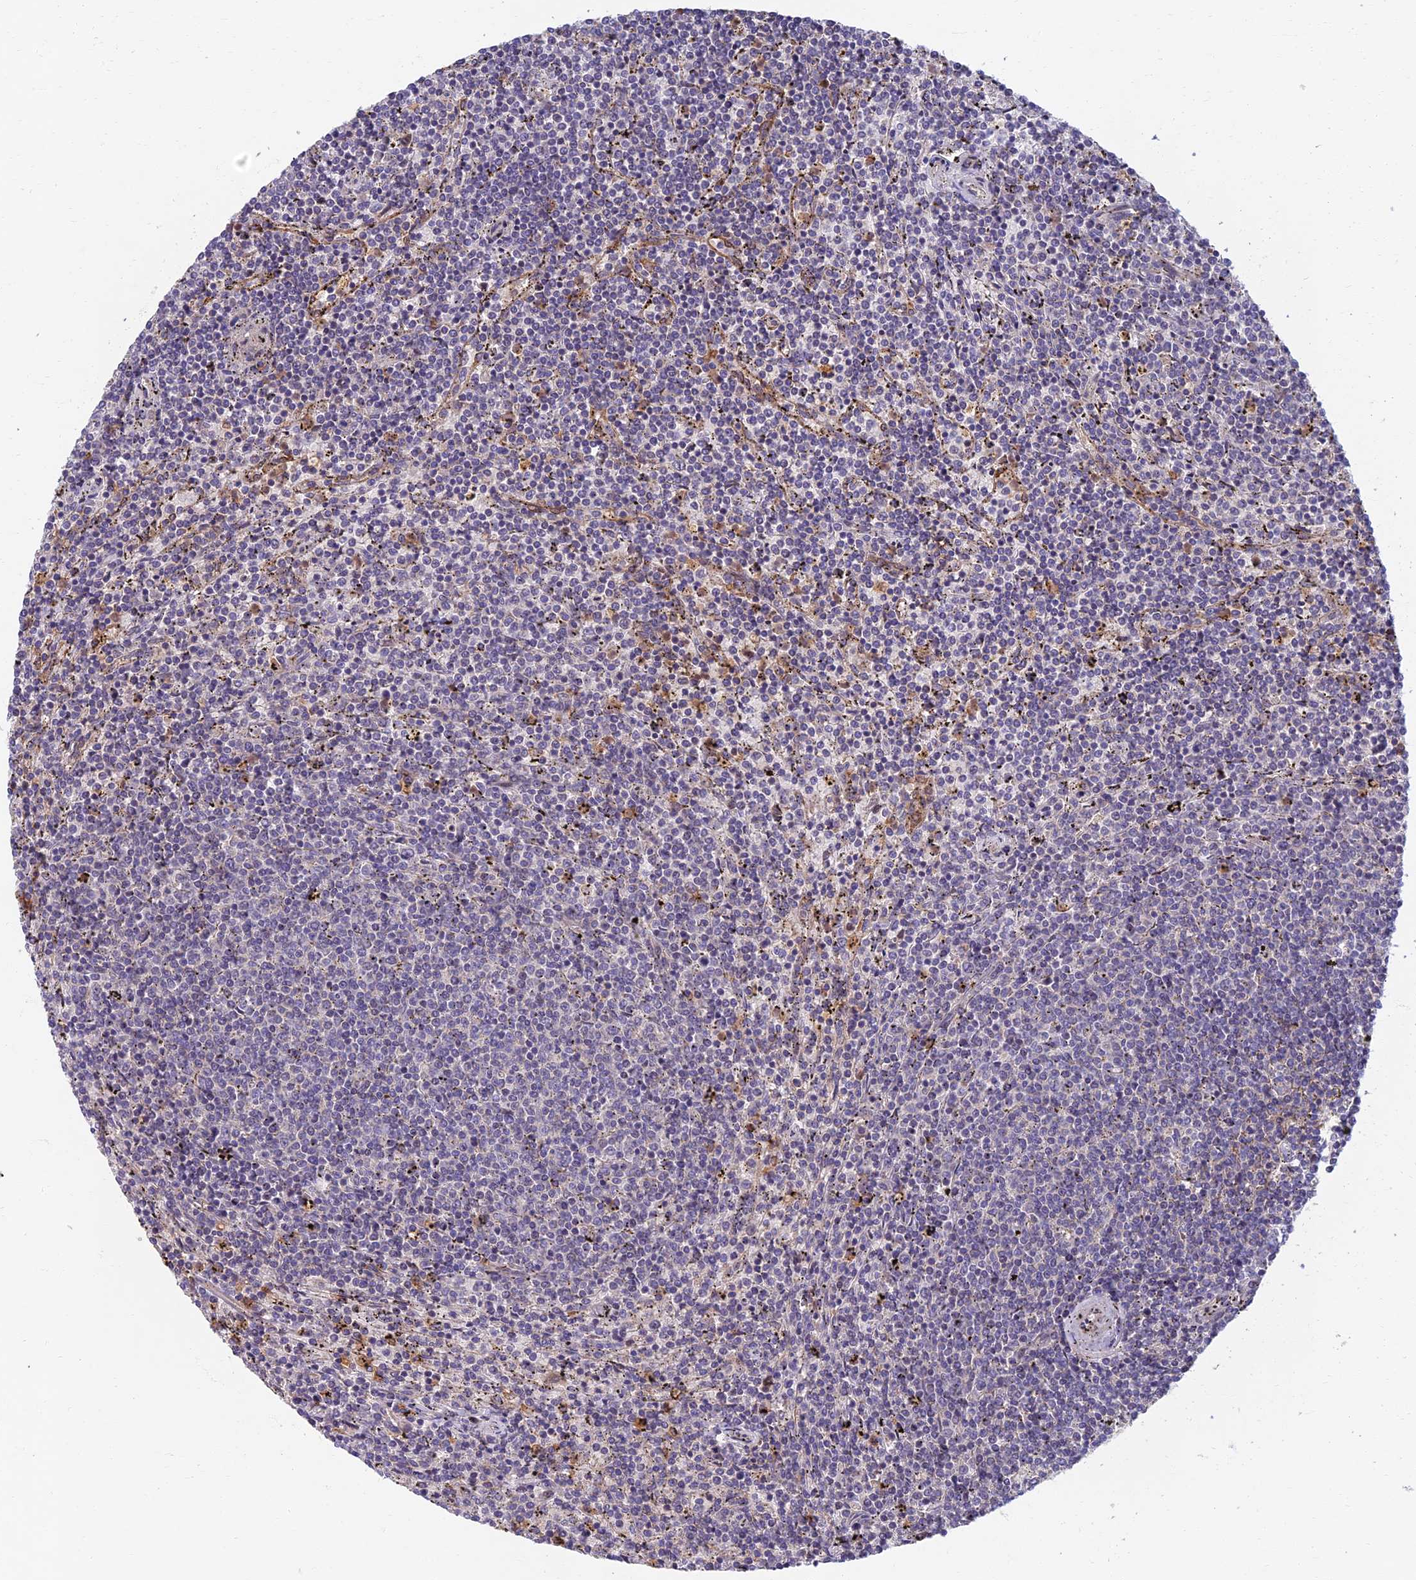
{"staining": {"intensity": "negative", "quantity": "none", "location": "none"}, "tissue": "lymphoma", "cell_type": "Tumor cells", "image_type": "cancer", "snomed": [{"axis": "morphology", "description": "Malignant lymphoma, non-Hodgkin's type, Low grade"}, {"axis": "topography", "description": "Spleen"}], "caption": "High power microscopy histopathology image of an IHC histopathology image of lymphoma, revealing no significant positivity in tumor cells. (Stains: DAB IHC with hematoxylin counter stain, Microscopy: brightfield microscopy at high magnification).", "gene": "SOGA1", "patient": {"sex": "female", "age": 50}}